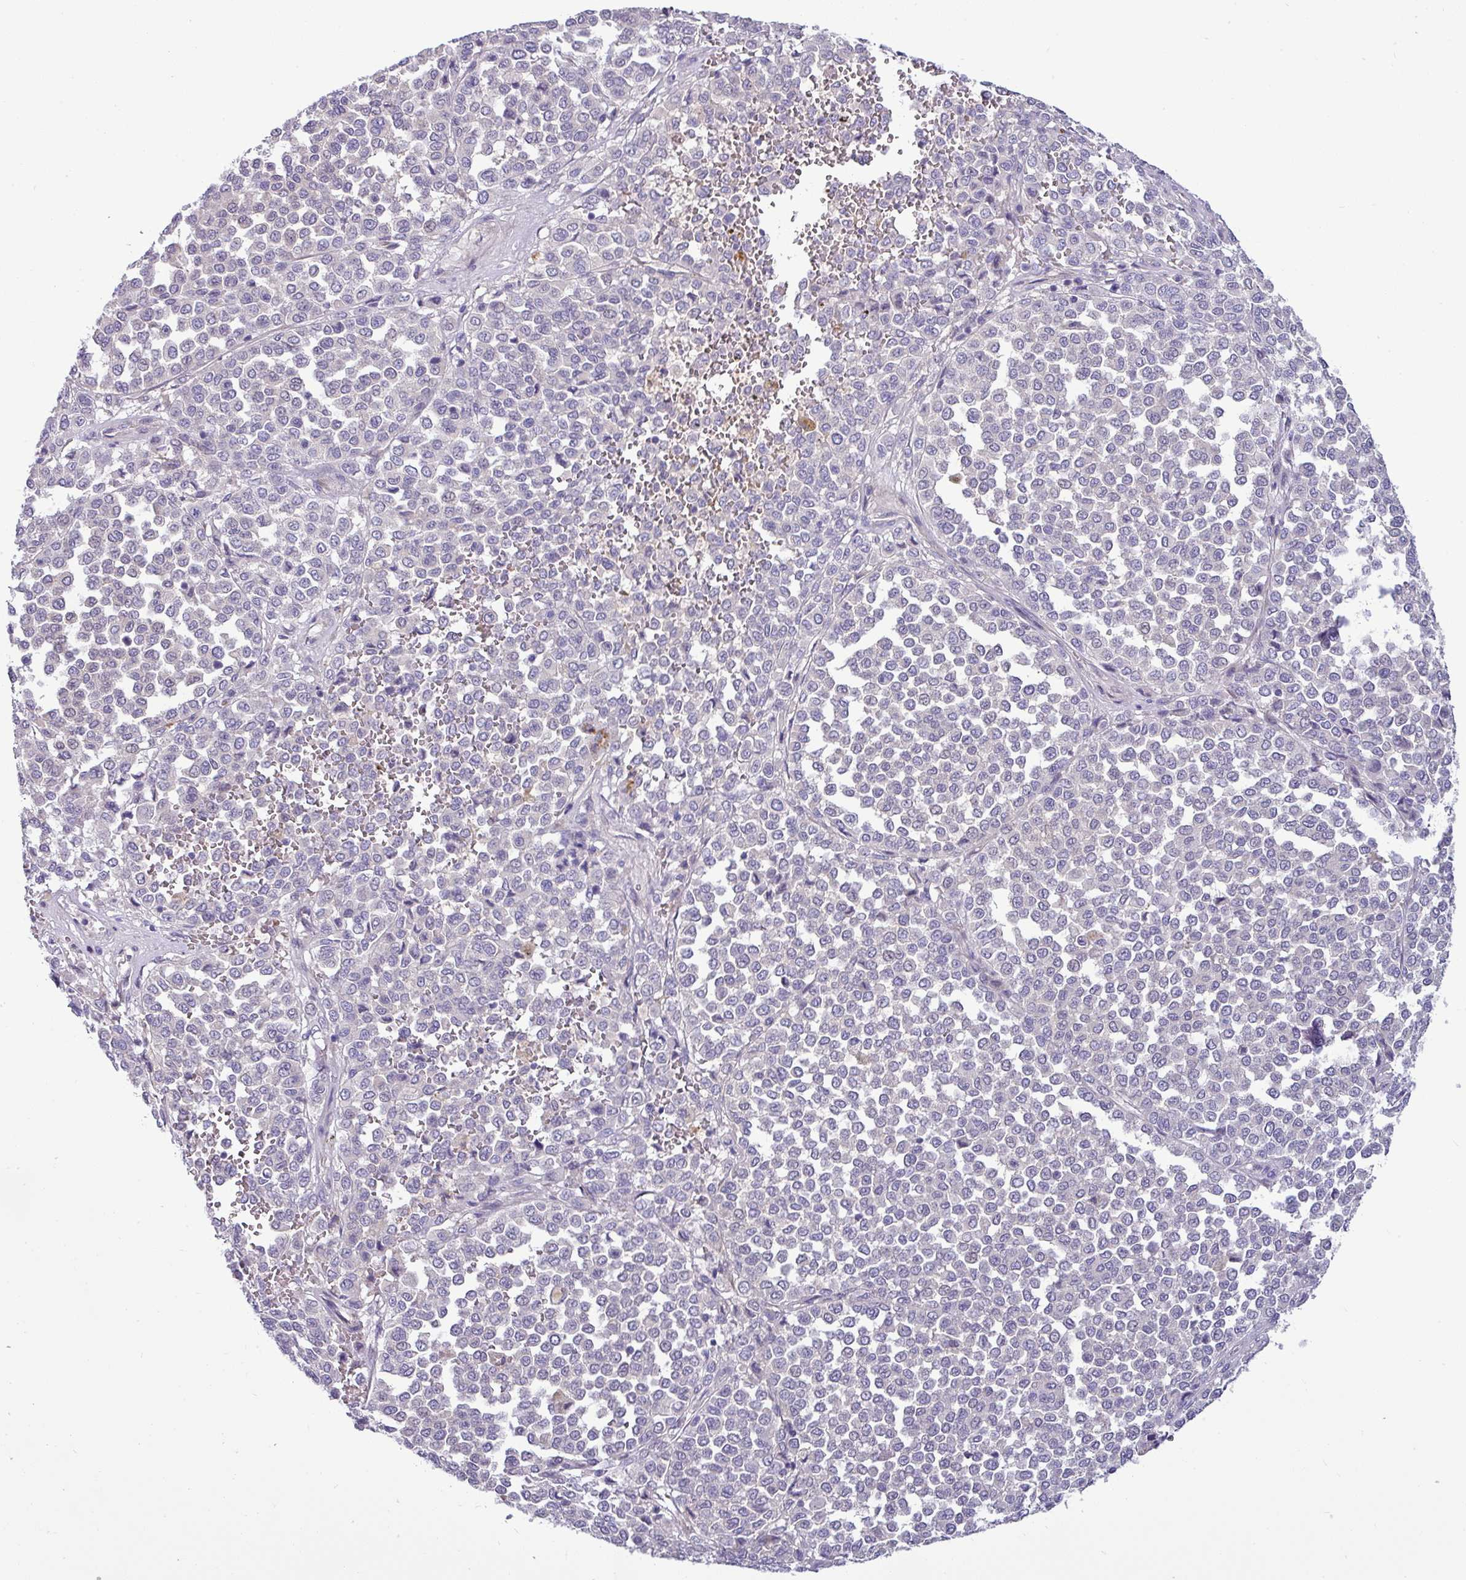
{"staining": {"intensity": "negative", "quantity": "none", "location": "none"}, "tissue": "melanoma", "cell_type": "Tumor cells", "image_type": "cancer", "snomed": [{"axis": "morphology", "description": "Malignant melanoma, Metastatic site"}, {"axis": "topography", "description": "Pancreas"}], "caption": "This is an IHC photomicrograph of malignant melanoma (metastatic site). There is no staining in tumor cells.", "gene": "ACAP3", "patient": {"sex": "female", "age": 30}}